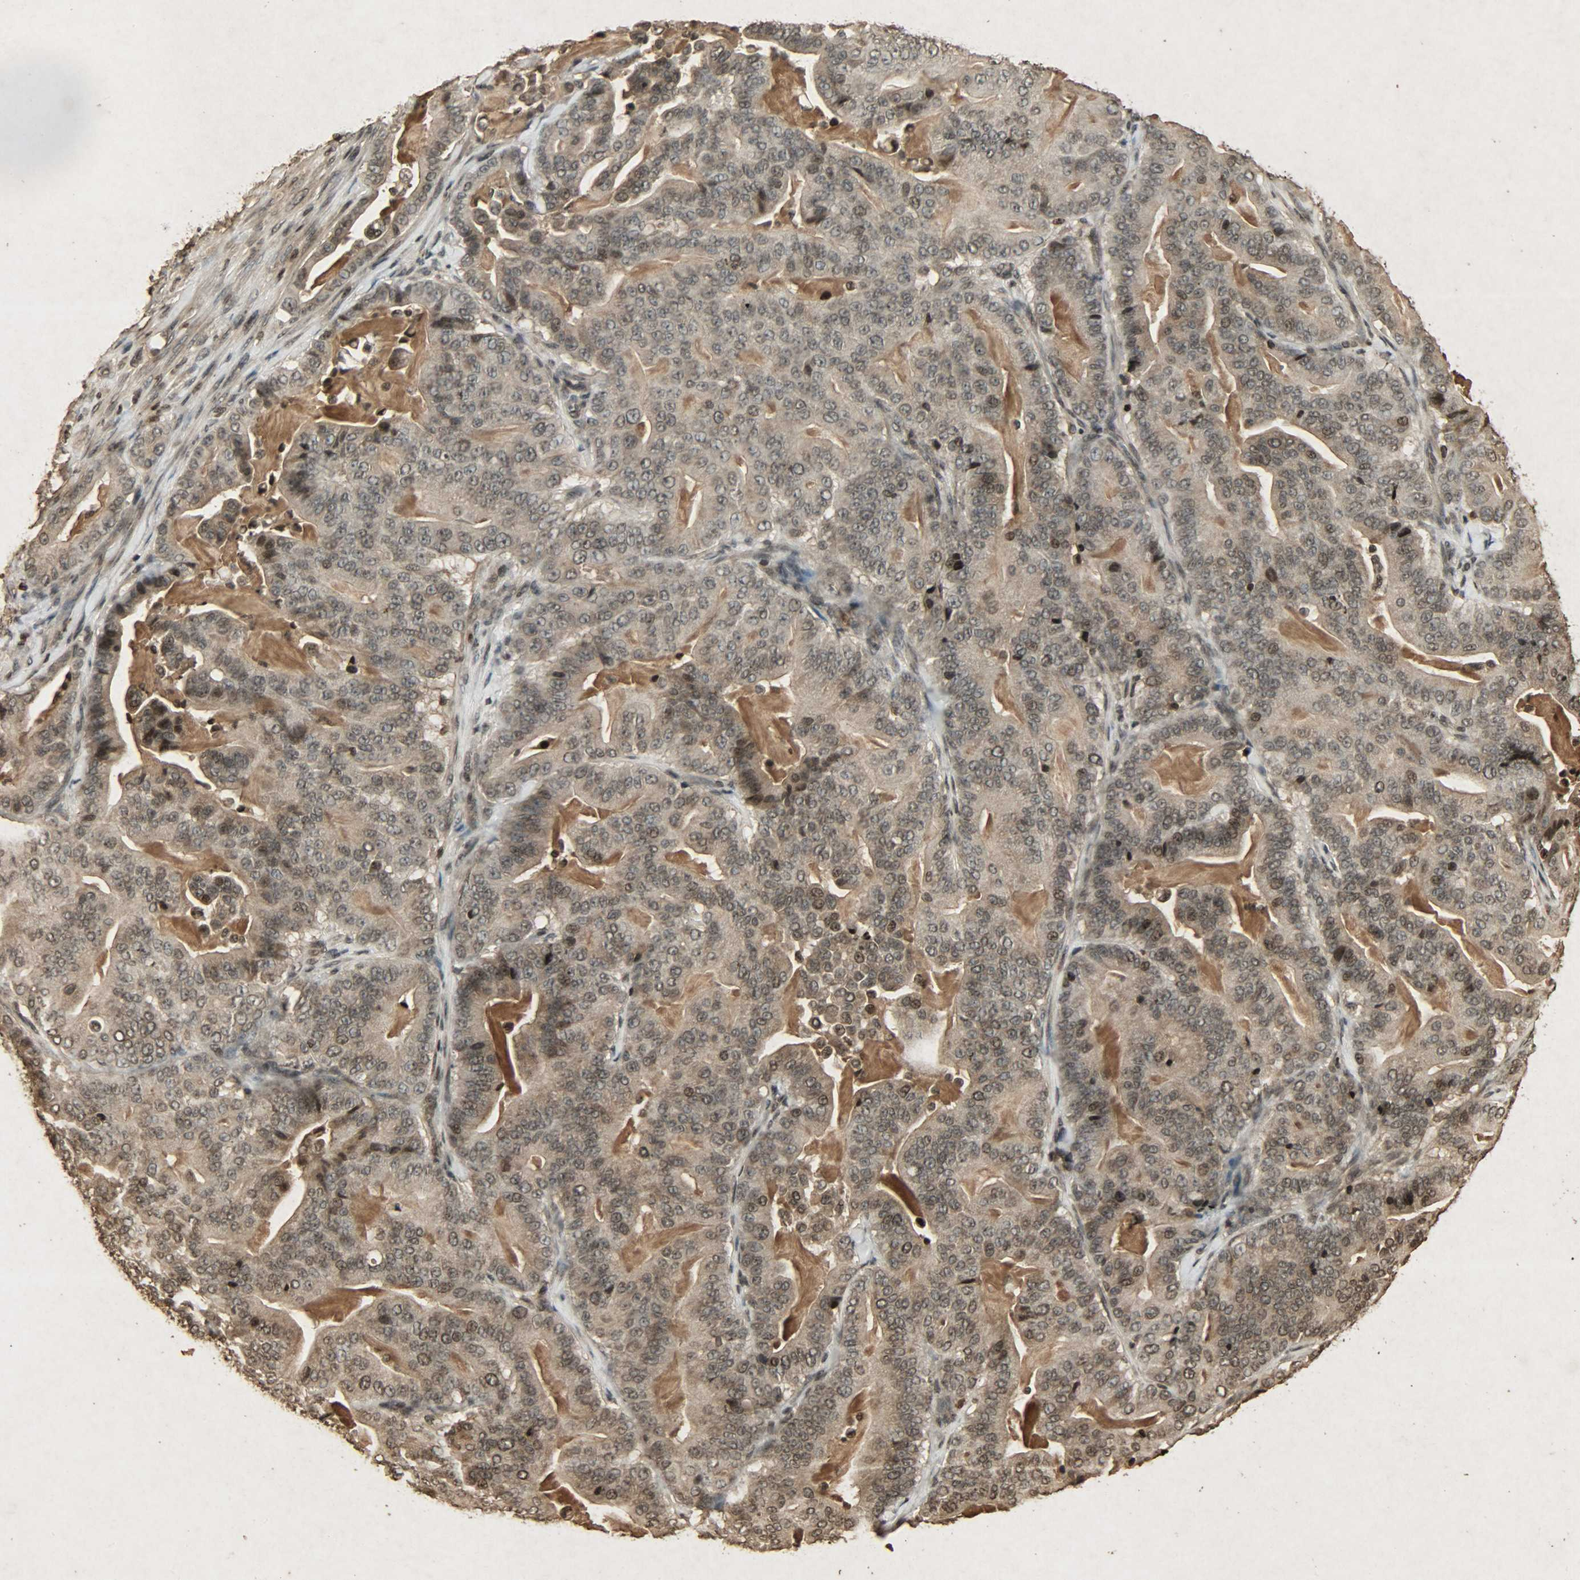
{"staining": {"intensity": "moderate", "quantity": ">75%", "location": "cytoplasmic/membranous,nuclear"}, "tissue": "pancreatic cancer", "cell_type": "Tumor cells", "image_type": "cancer", "snomed": [{"axis": "morphology", "description": "Adenocarcinoma, NOS"}, {"axis": "topography", "description": "Pancreas"}], "caption": "Protein staining by immunohistochemistry shows moderate cytoplasmic/membranous and nuclear expression in approximately >75% of tumor cells in pancreatic adenocarcinoma. (DAB (3,3'-diaminobenzidine) IHC, brown staining for protein, blue staining for nuclei).", "gene": "PPP3R1", "patient": {"sex": "male", "age": 63}}